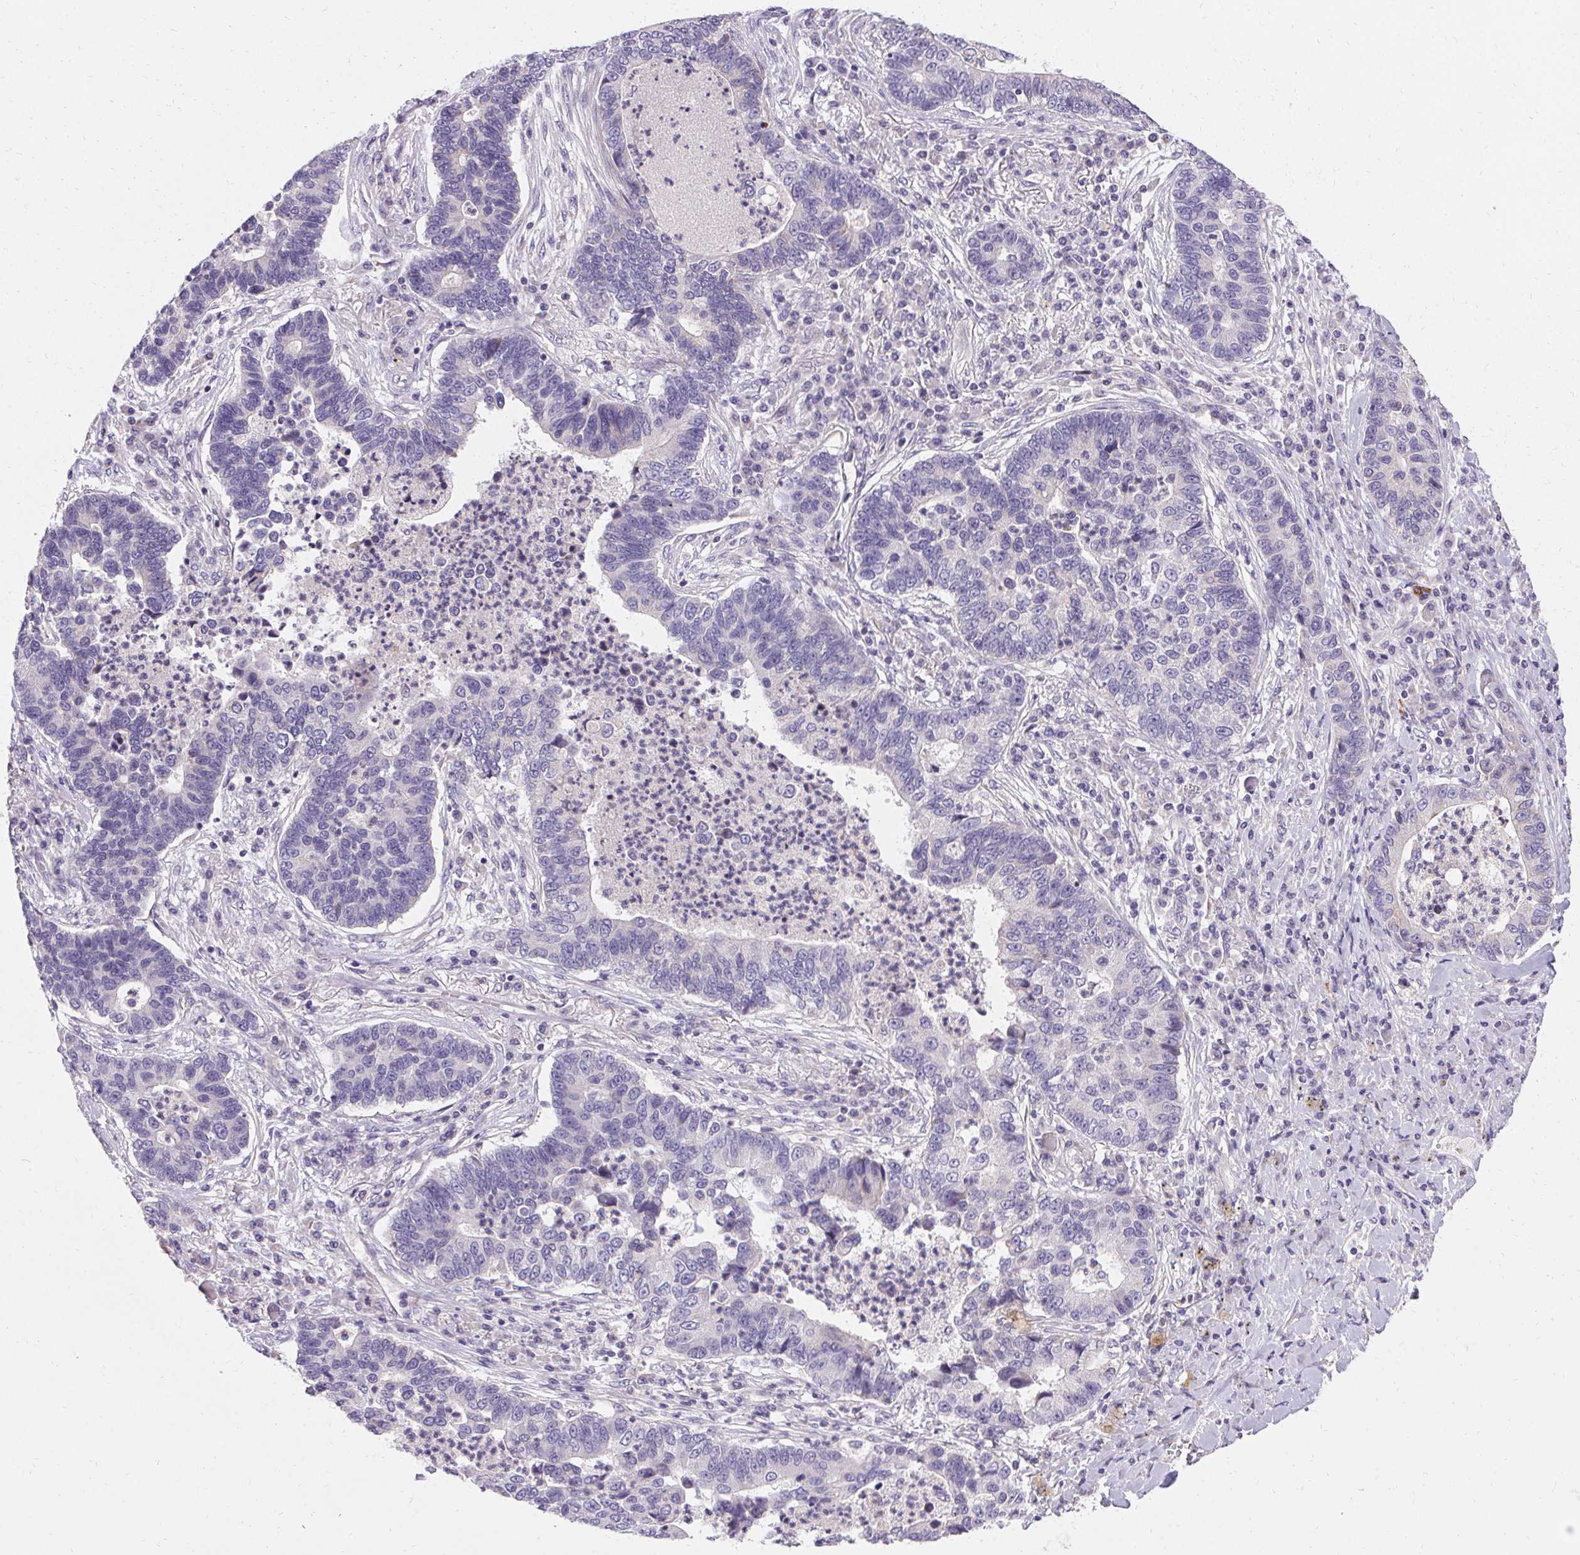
{"staining": {"intensity": "negative", "quantity": "none", "location": "none"}, "tissue": "lung cancer", "cell_type": "Tumor cells", "image_type": "cancer", "snomed": [{"axis": "morphology", "description": "Adenocarcinoma, NOS"}, {"axis": "topography", "description": "Lung"}], "caption": "Tumor cells are negative for brown protein staining in adenocarcinoma (lung).", "gene": "TRIP13", "patient": {"sex": "female", "age": 57}}